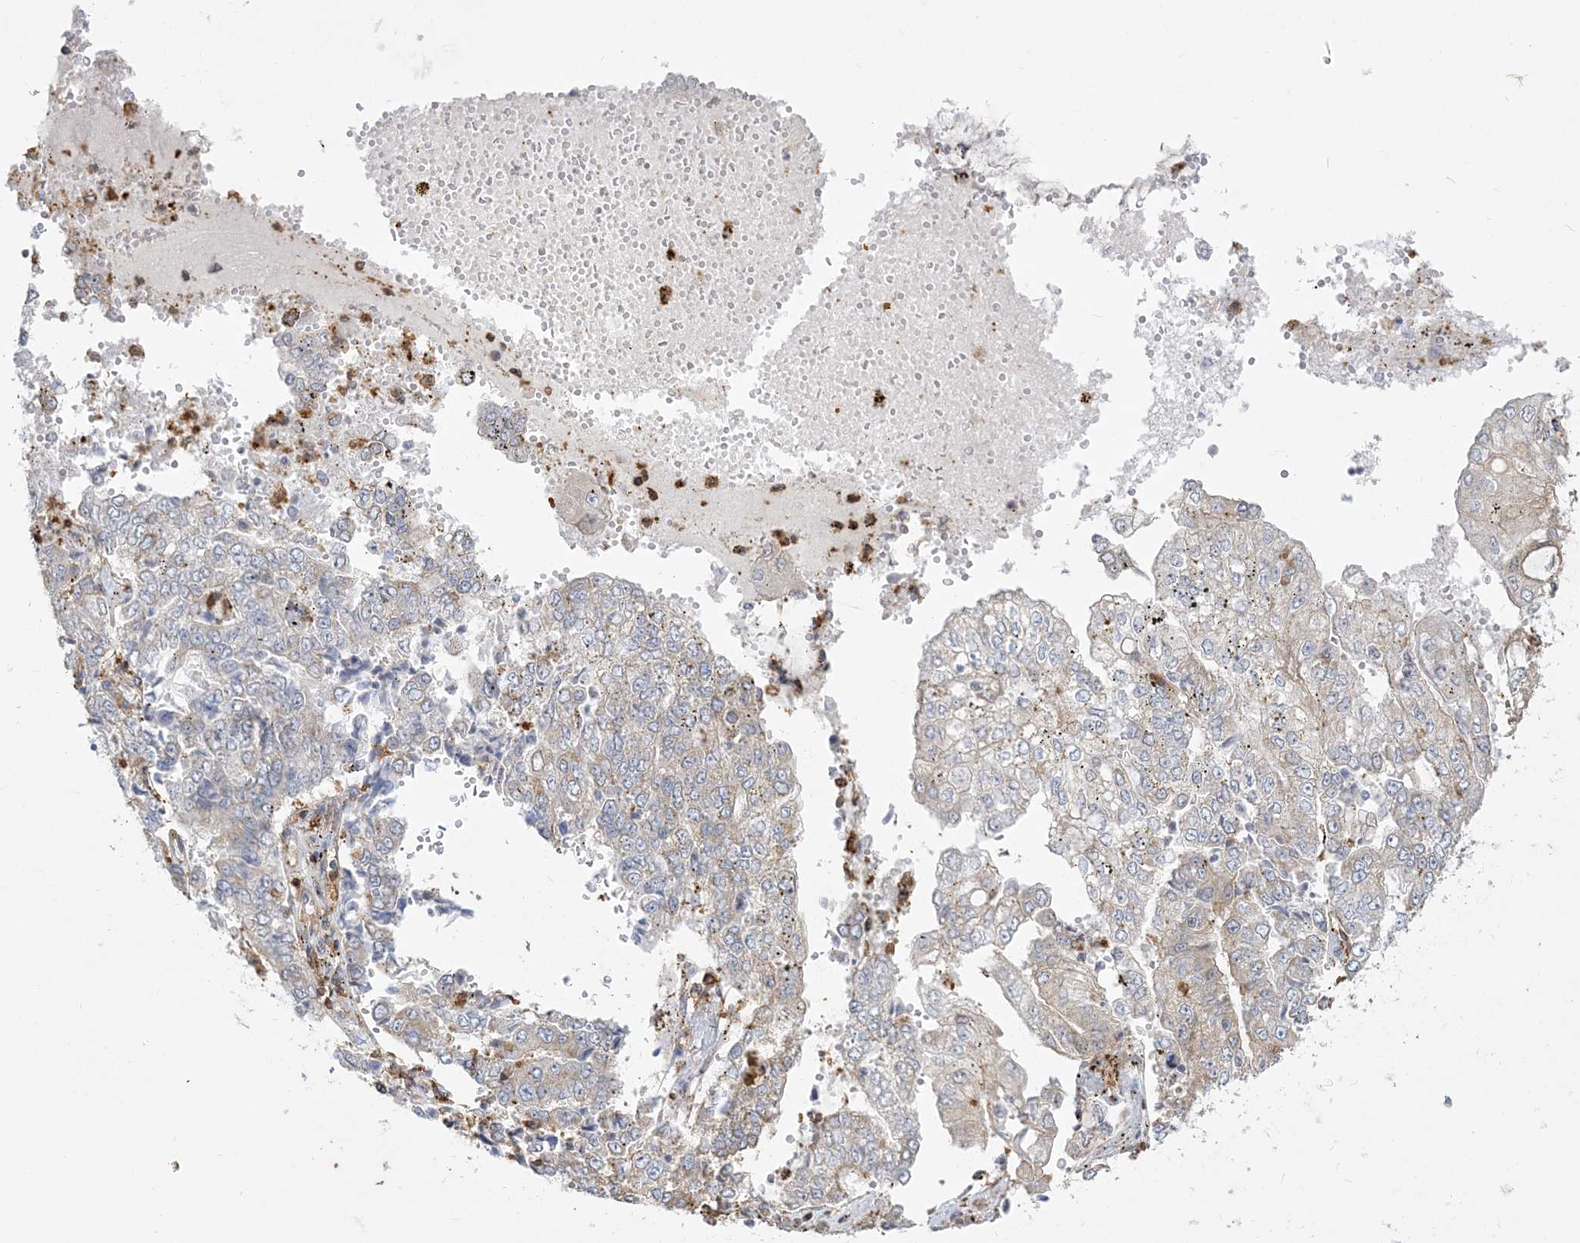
{"staining": {"intensity": "weak", "quantity": "25%-75%", "location": "cytoplasmic/membranous"}, "tissue": "stomach cancer", "cell_type": "Tumor cells", "image_type": "cancer", "snomed": [{"axis": "morphology", "description": "Adenocarcinoma, NOS"}, {"axis": "topography", "description": "Stomach"}], "caption": "Immunohistochemical staining of adenocarcinoma (stomach) shows low levels of weak cytoplasmic/membranous protein expression in about 25%-75% of tumor cells. (Stains: DAB (3,3'-diaminobenzidine) in brown, nuclei in blue, Microscopy: brightfield microscopy at high magnification).", "gene": "ANKS1A", "patient": {"sex": "male", "age": 76}}